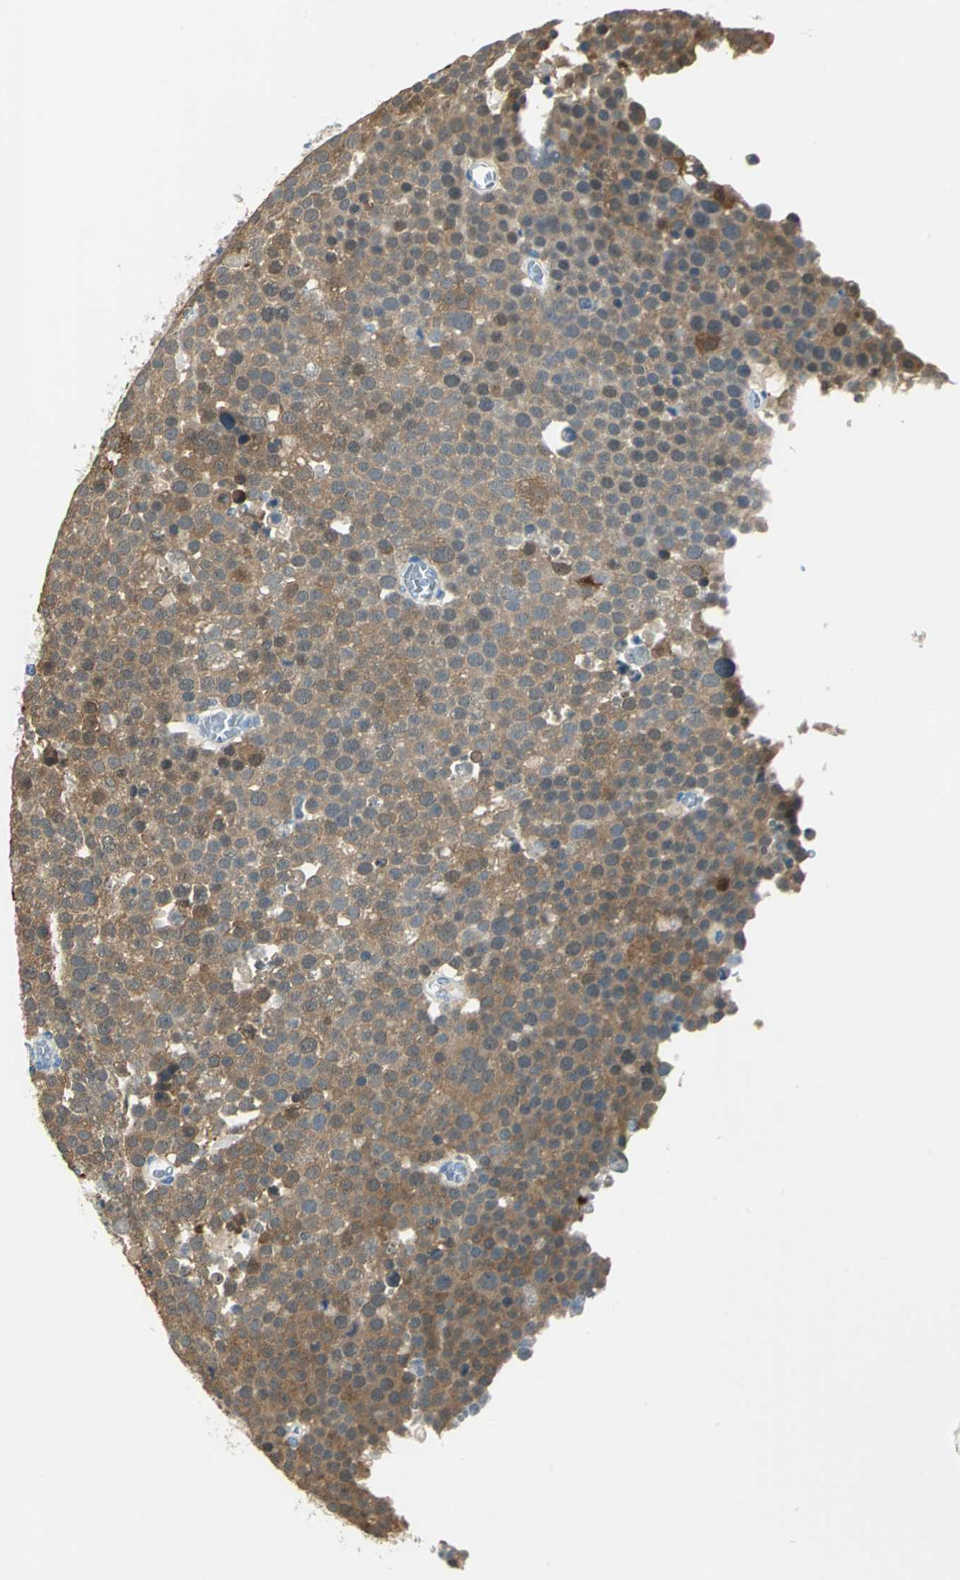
{"staining": {"intensity": "strong", "quantity": ">75%", "location": "cytoplasmic/membranous"}, "tissue": "testis cancer", "cell_type": "Tumor cells", "image_type": "cancer", "snomed": [{"axis": "morphology", "description": "Seminoma, NOS"}, {"axis": "topography", "description": "Testis"}], "caption": "Strong cytoplasmic/membranous protein staining is seen in approximately >75% of tumor cells in testis cancer. Nuclei are stained in blue.", "gene": "UCHL1", "patient": {"sex": "male", "age": 71}}